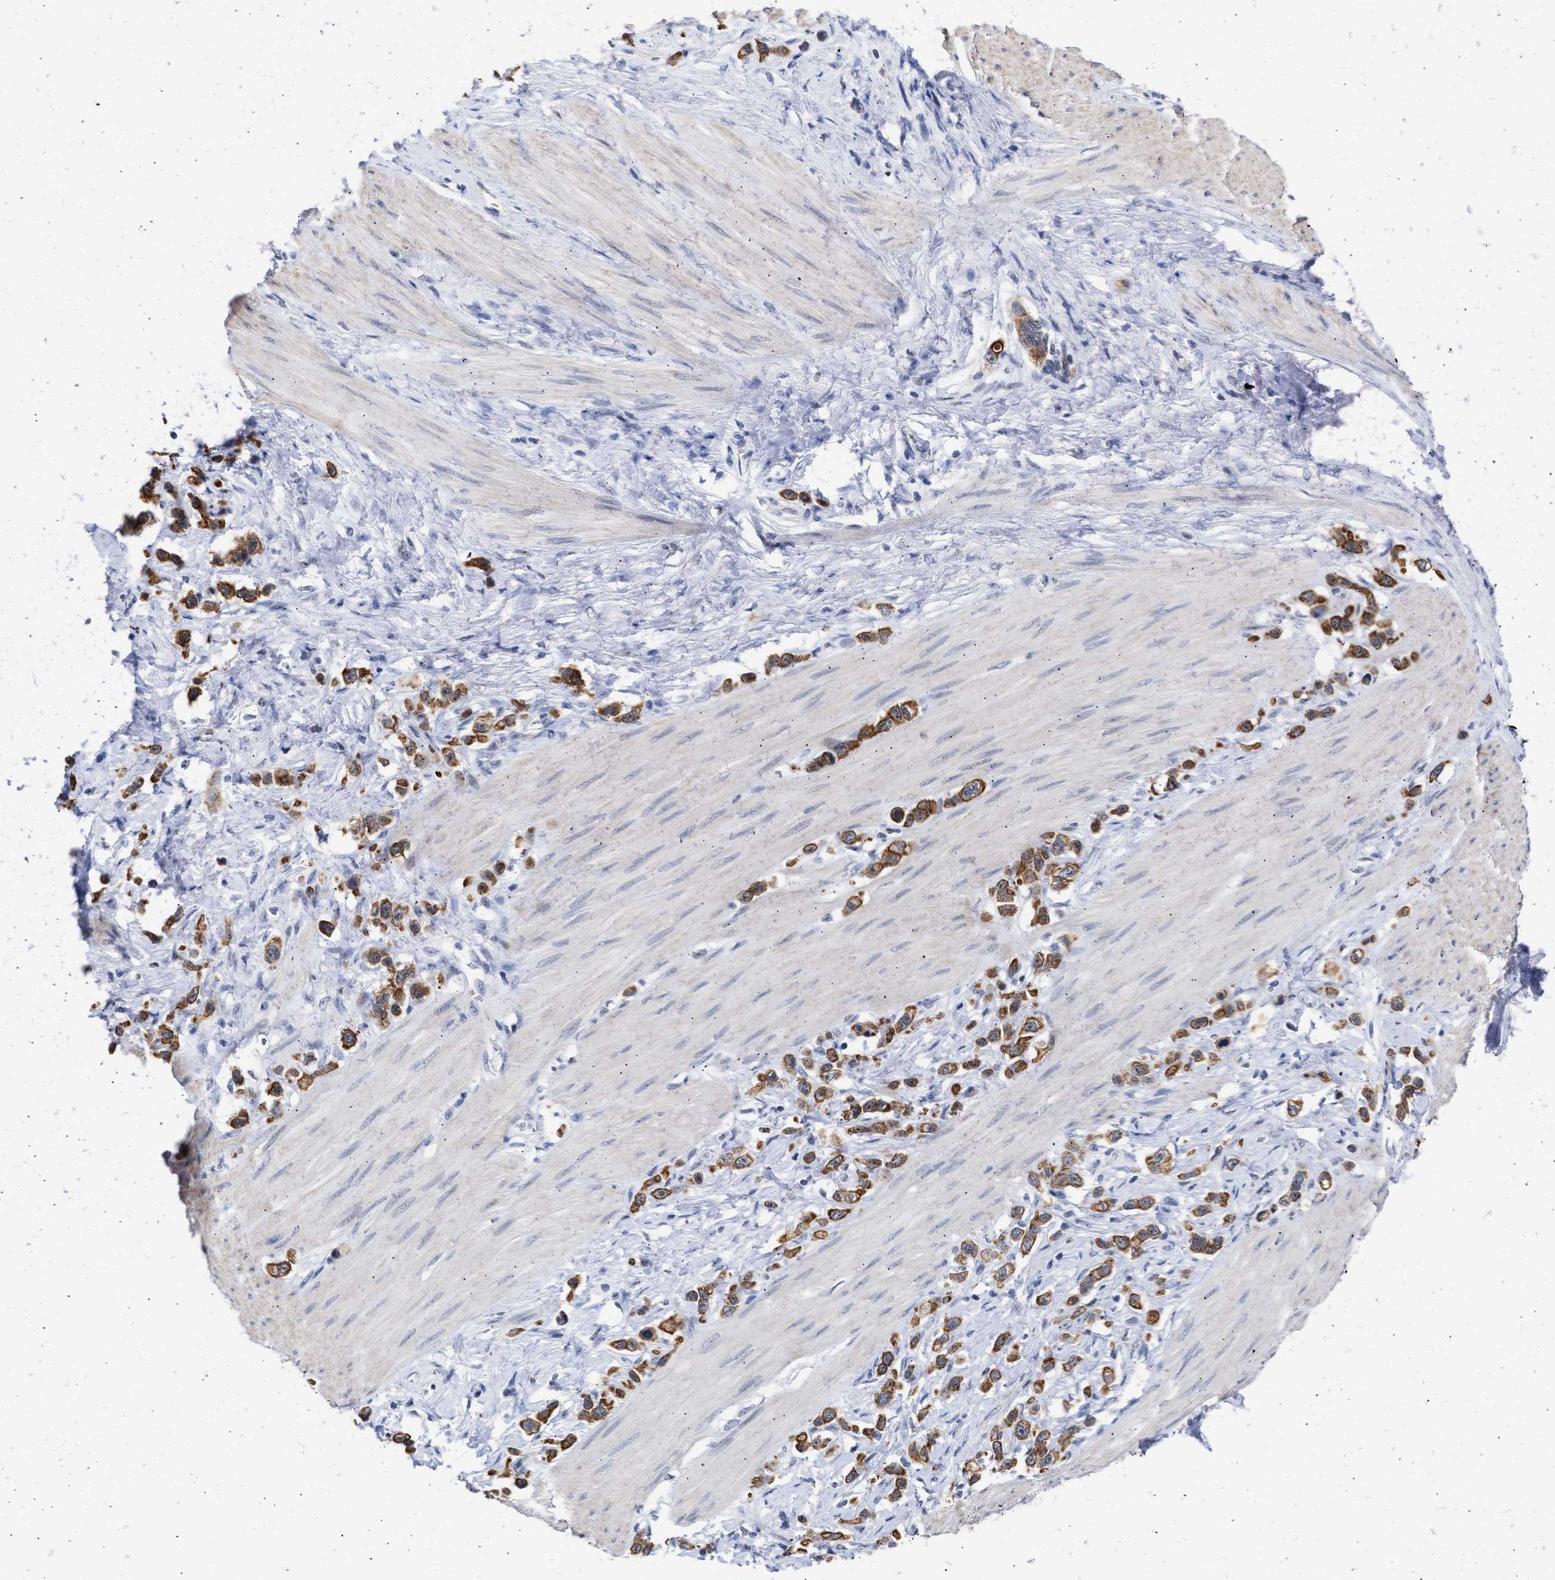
{"staining": {"intensity": "strong", "quantity": ">75%", "location": "cytoplasmic/membranous"}, "tissue": "stomach cancer", "cell_type": "Tumor cells", "image_type": "cancer", "snomed": [{"axis": "morphology", "description": "Adenocarcinoma, NOS"}, {"axis": "topography", "description": "Stomach"}], "caption": "Immunohistochemical staining of human adenocarcinoma (stomach) shows high levels of strong cytoplasmic/membranous positivity in approximately >75% of tumor cells.", "gene": "DDX41", "patient": {"sex": "female", "age": 65}}